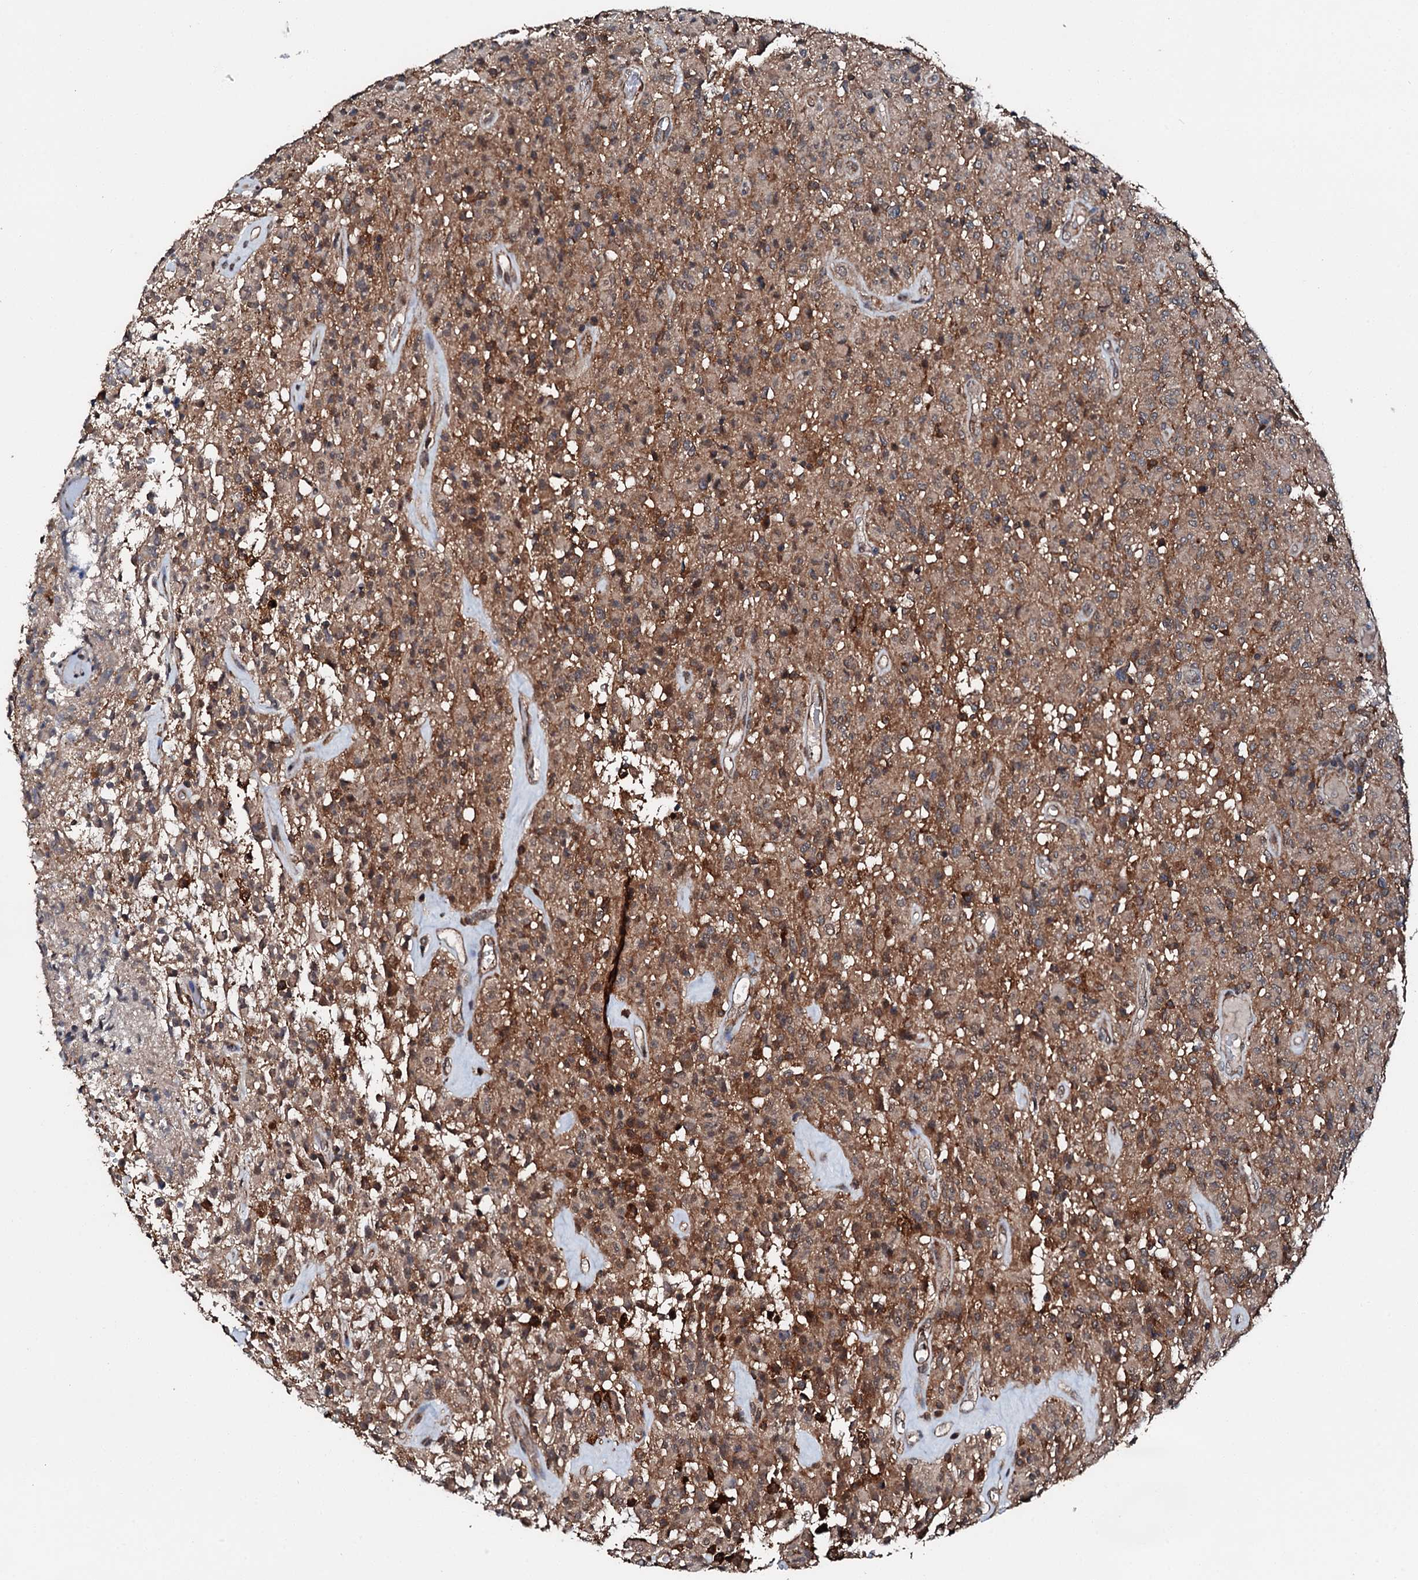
{"staining": {"intensity": "moderate", "quantity": "25%-75%", "location": "cytoplasmic/membranous"}, "tissue": "glioma", "cell_type": "Tumor cells", "image_type": "cancer", "snomed": [{"axis": "morphology", "description": "Glioma, malignant, High grade"}, {"axis": "topography", "description": "Brain"}], "caption": "Immunohistochemical staining of malignant glioma (high-grade) displays medium levels of moderate cytoplasmic/membranous positivity in about 25%-75% of tumor cells.", "gene": "FGD4", "patient": {"sex": "female", "age": 57}}